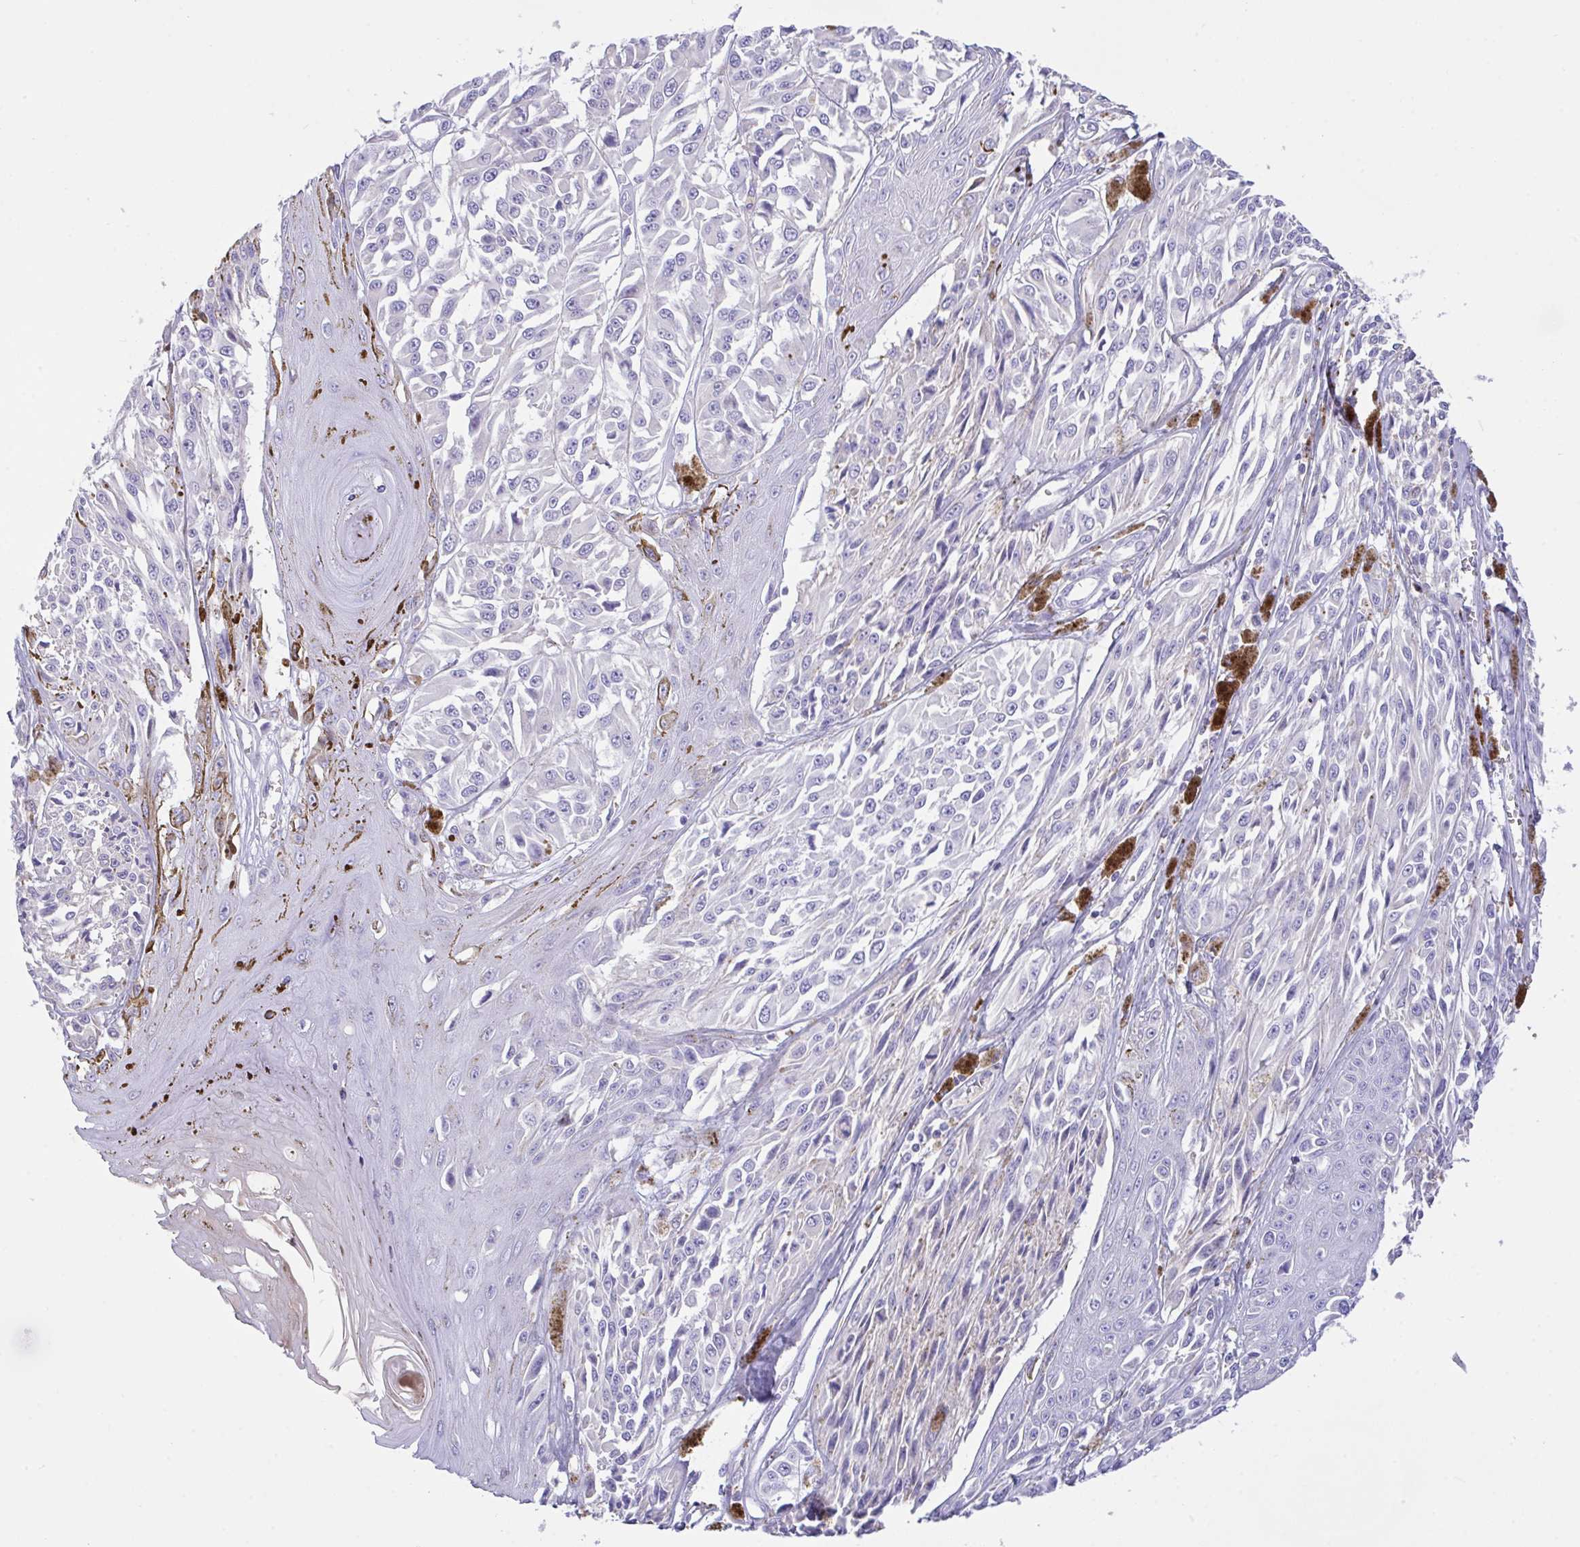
{"staining": {"intensity": "negative", "quantity": "none", "location": "none"}, "tissue": "melanoma", "cell_type": "Tumor cells", "image_type": "cancer", "snomed": [{"axis": "morphology", "description": "Malignant melanoma, NOS"}, {"axis": "topography", "description": "Skin"}], "caption": "IHC image of melanoma stained for a protein (brown), which demonstrates no staining in tumor cells. (DAB IHC with hematoxylin counter stain).", "gene": "CA10", "patient": {"sex": "male", "age": 94}}